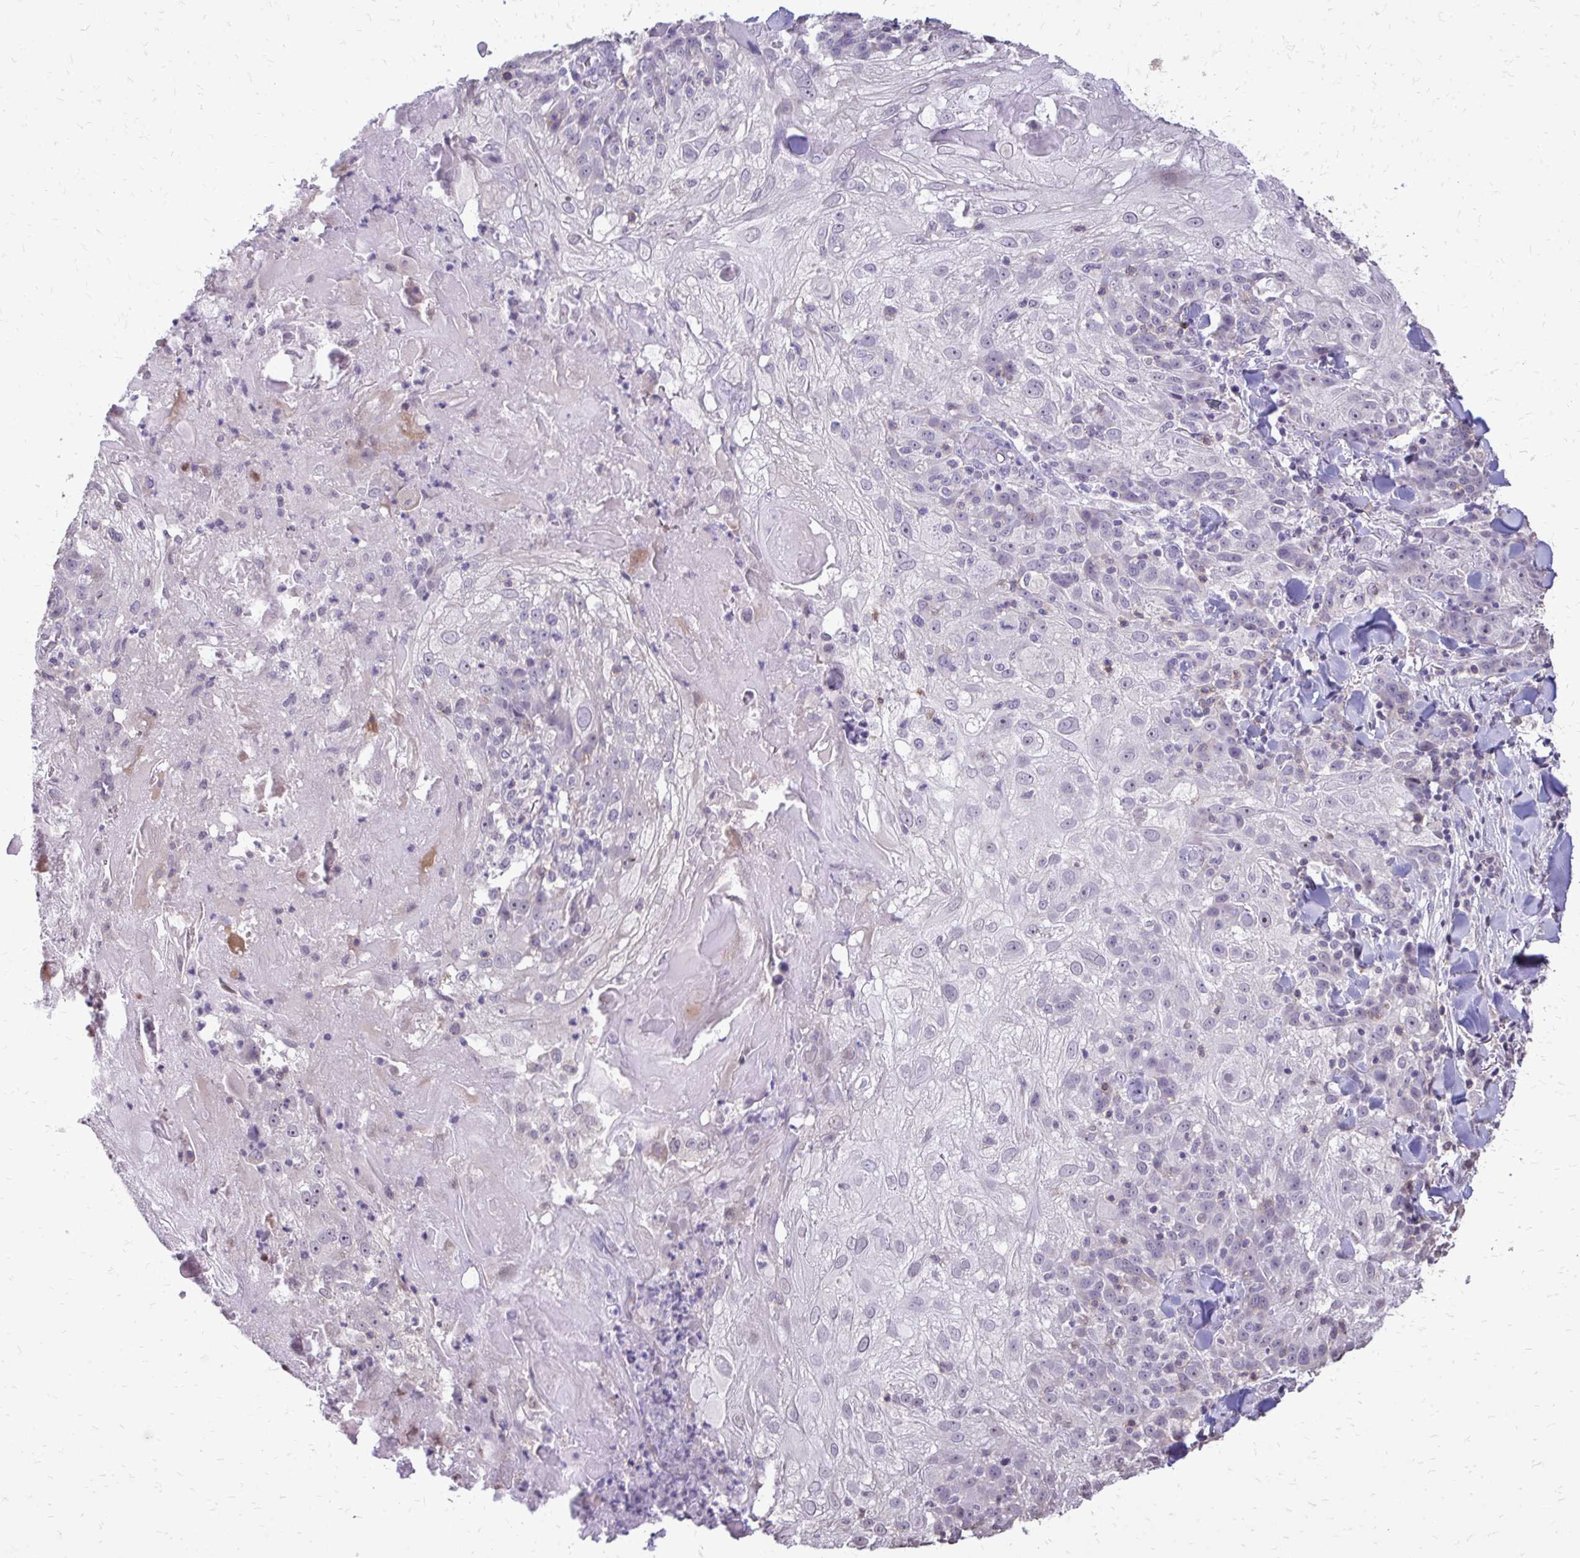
{"staining": {"intensity": "negative", "quantity": "none", "location": "none"}, "tissue": "skin cancer", "cell_type": "Tumor cells", "image_type": "cancer", "snomed": [{"axis": "morphology", "description": "Normal tissue, NOS"}, {"axis": "morphology", "description": "Squamous cell carcinoma, NOS"}, {"axis": "topography", "description": "Skin"}], "caption": "This is an immunohistochemistry (IHC) micrograph of human skin squamous cell carcinoma. There is no staining in tumor cells.", "gene": "AKAP5", "patient": {"sex": "female", "age": 83}}